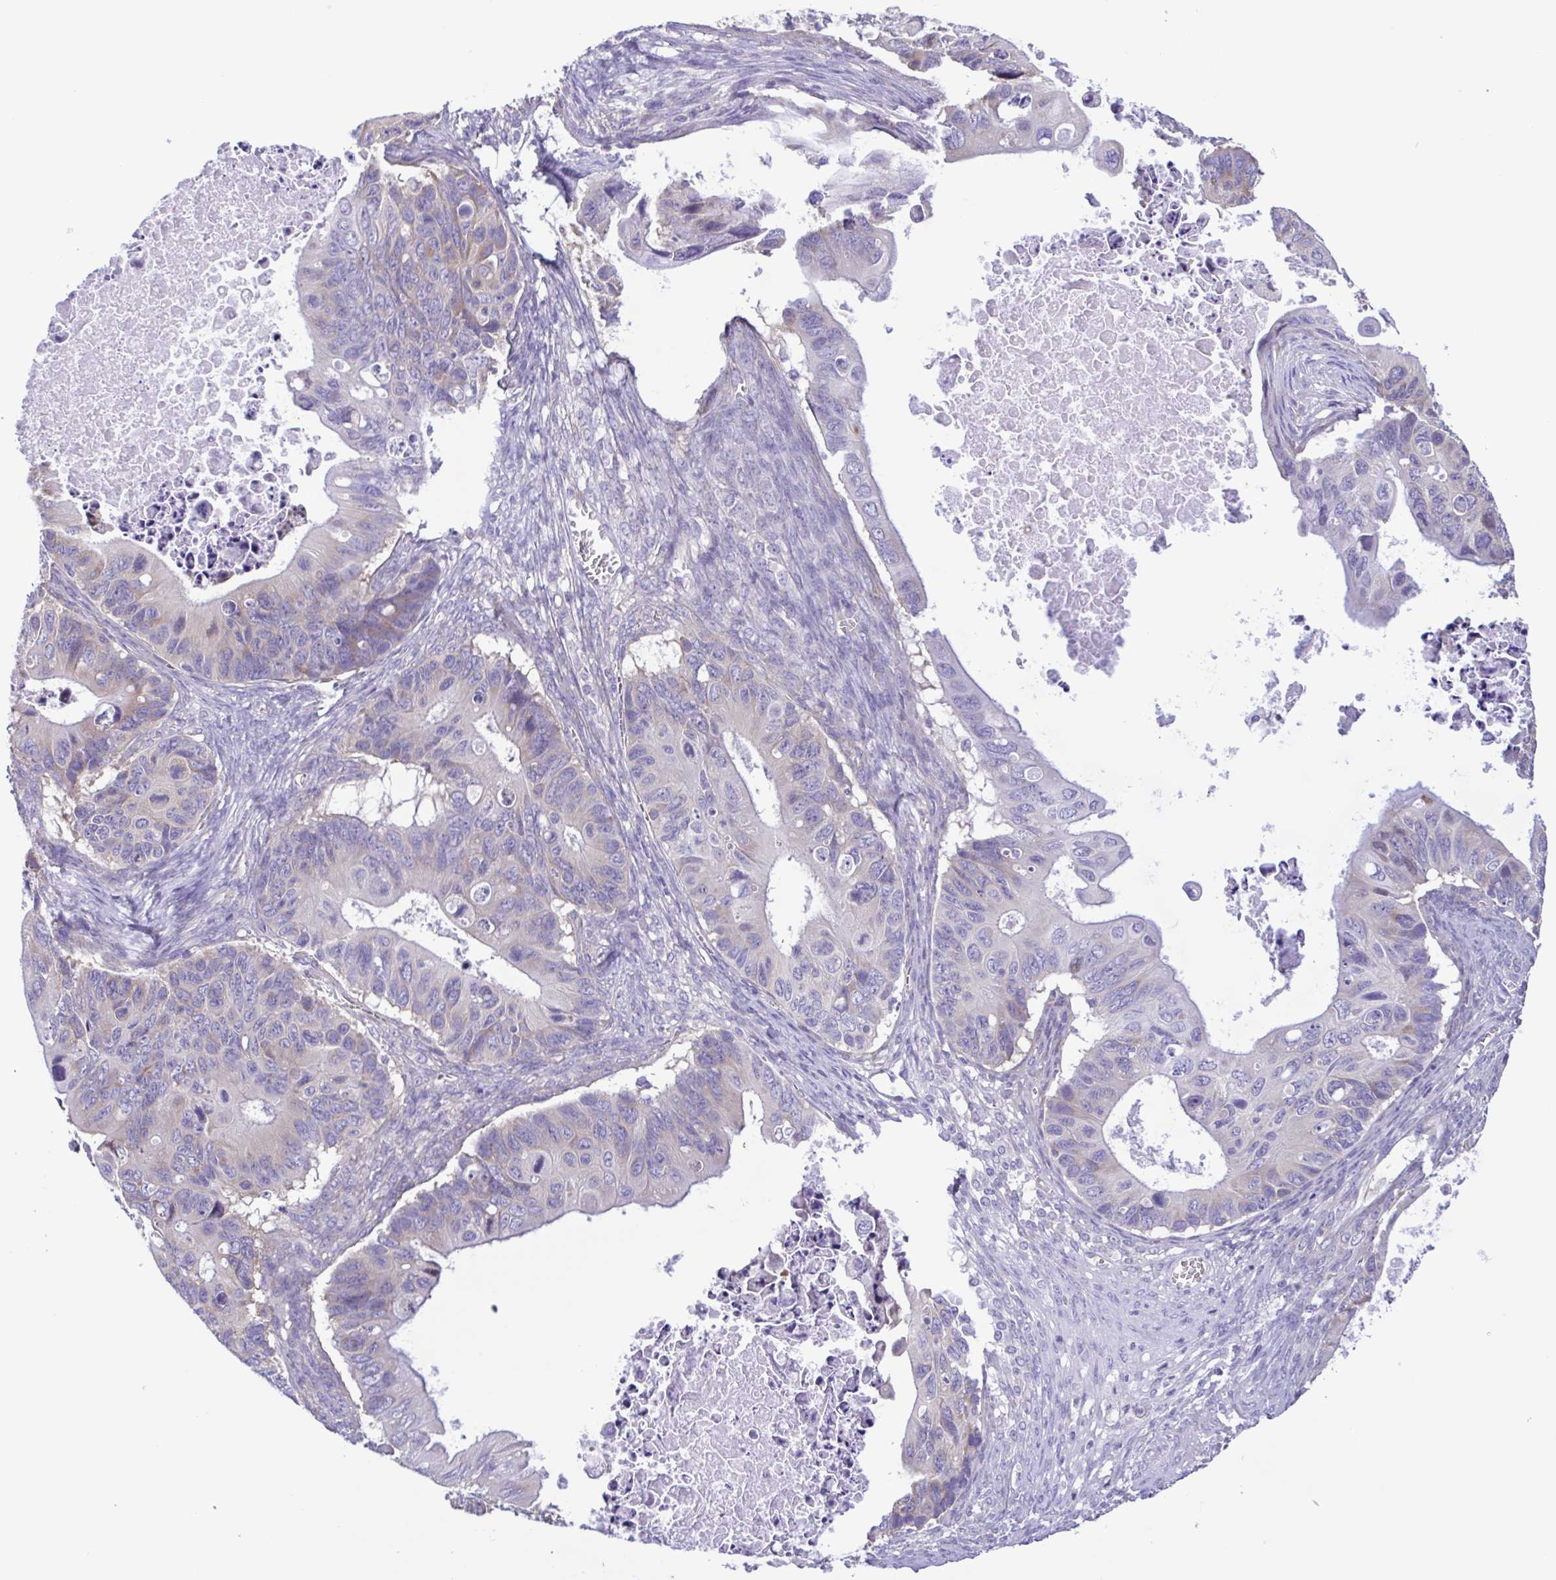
{"staining": {"intensity": "negative", "quantity": "none", "location": "none"}, "tissue": "ovarian cancer", "cell_type": "Tumor cells", "image_type": "cancer", "snomed": [{"axis": "morphology", "description": "Cystadenocarcinoma, mucinous, NOS"}, {"axis": "topography", "description": "Ovary"}], "caption": "Immunohistochemical staining of ovarian mucinous cystadenocarcinoma displays no significant positivity in tumor cells. The staining is performed using DAB (3,3'-diaminobenzidine) brown chromogen with nuclei counter-stained in using hematoxylin.", "gene": "TNNI3", "patient": {"sex": "female", "age": 64}}